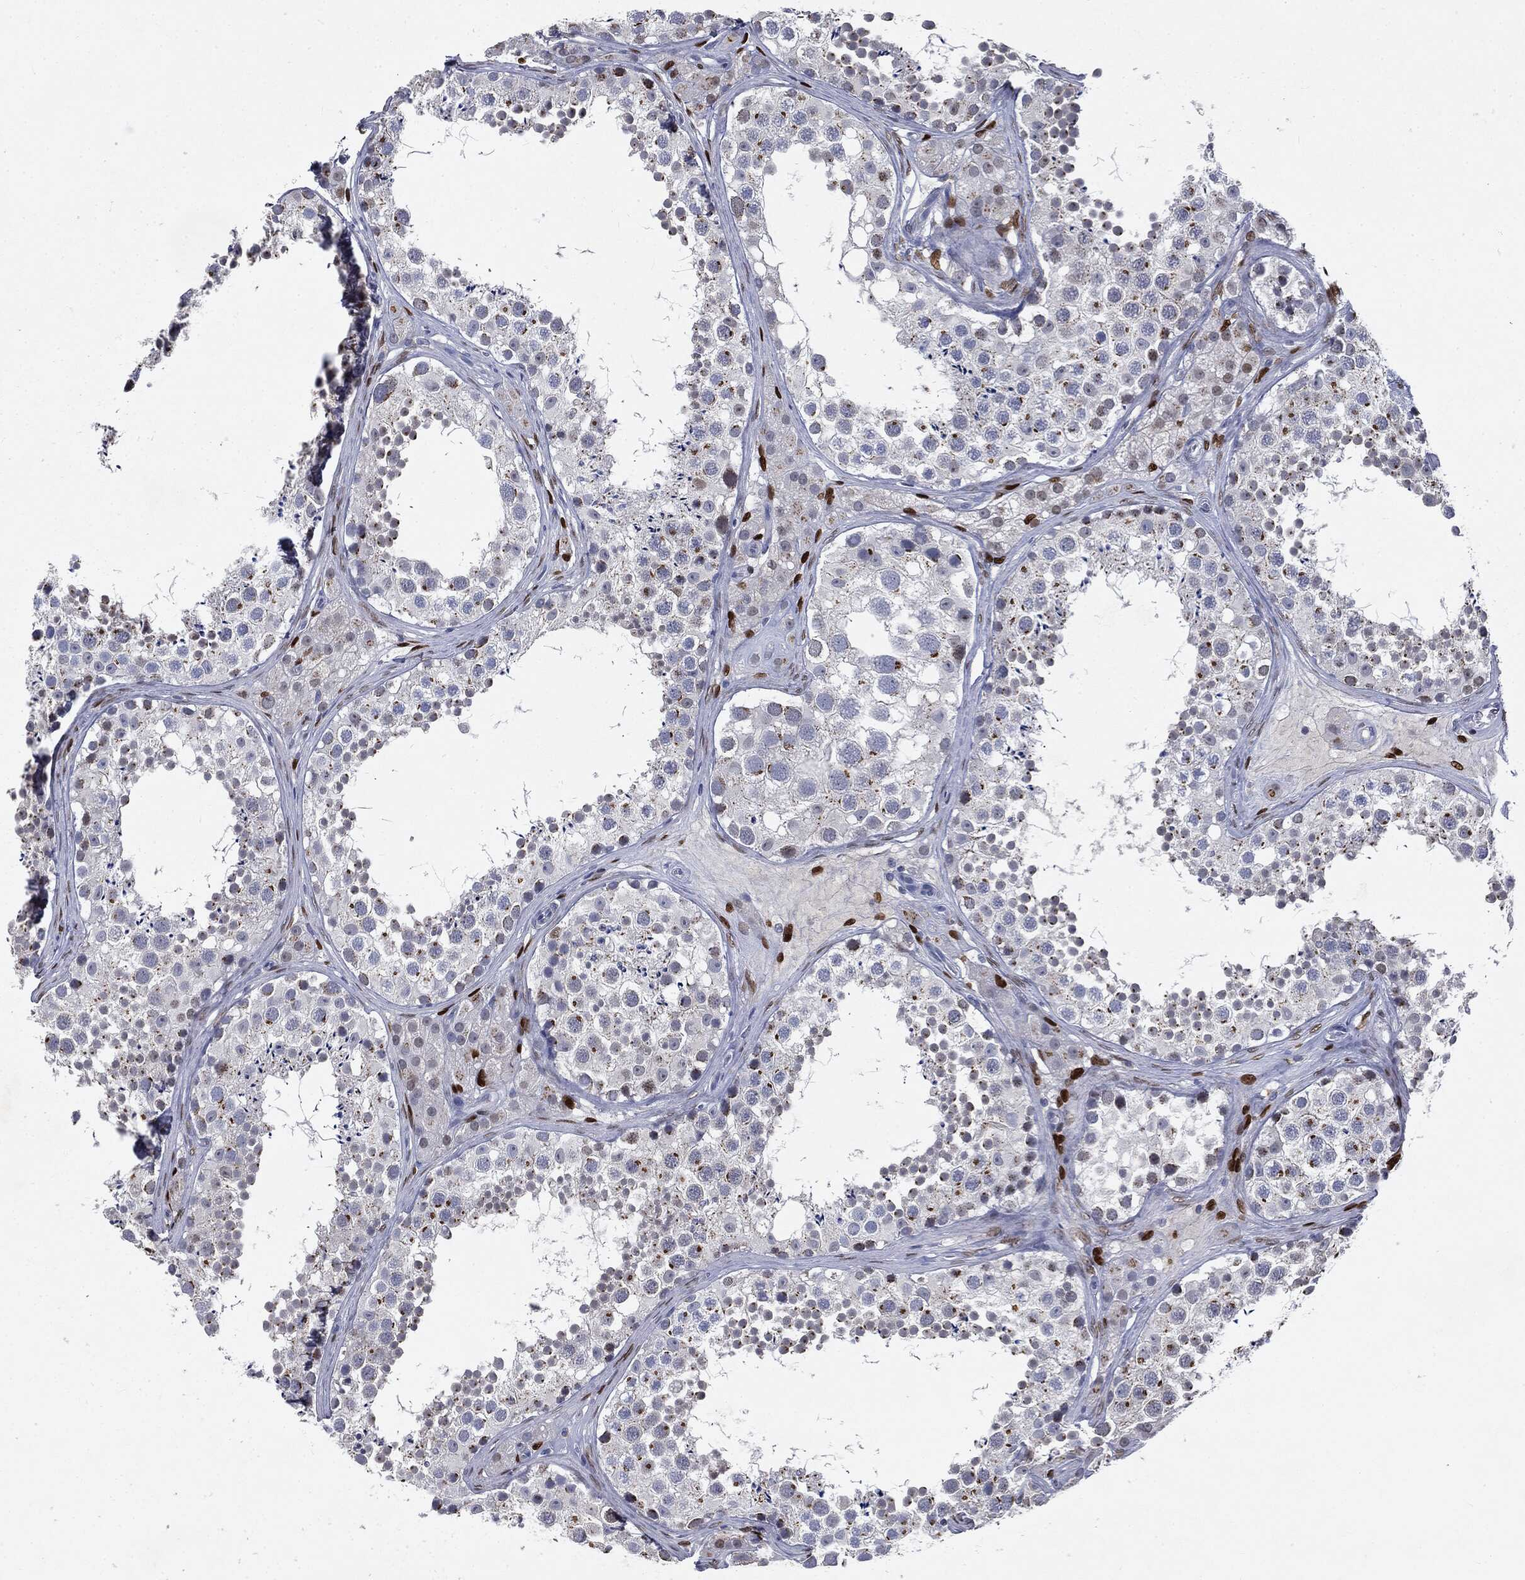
{"staining": {"intensity": "strong", "quantity": "<25%", "location": "cytoplasmic/membranous"}, "tissue": "testis", "cell_type": "Cells in seminiferous ducts", "image_type": "normal", "snomed": [{"axis": "morphology", "description": "Normal tissue, NOS"}, {"axis": "topography", "description": "Testis"}], "caption": "Testis stained for a protein (brown) displays strong cytoplasmic/membranous positive positivity in approximately <25% of cells in seminiferous ducts.", "gene": "CASD1", "patient": {"sex": "male", "age": 41}}